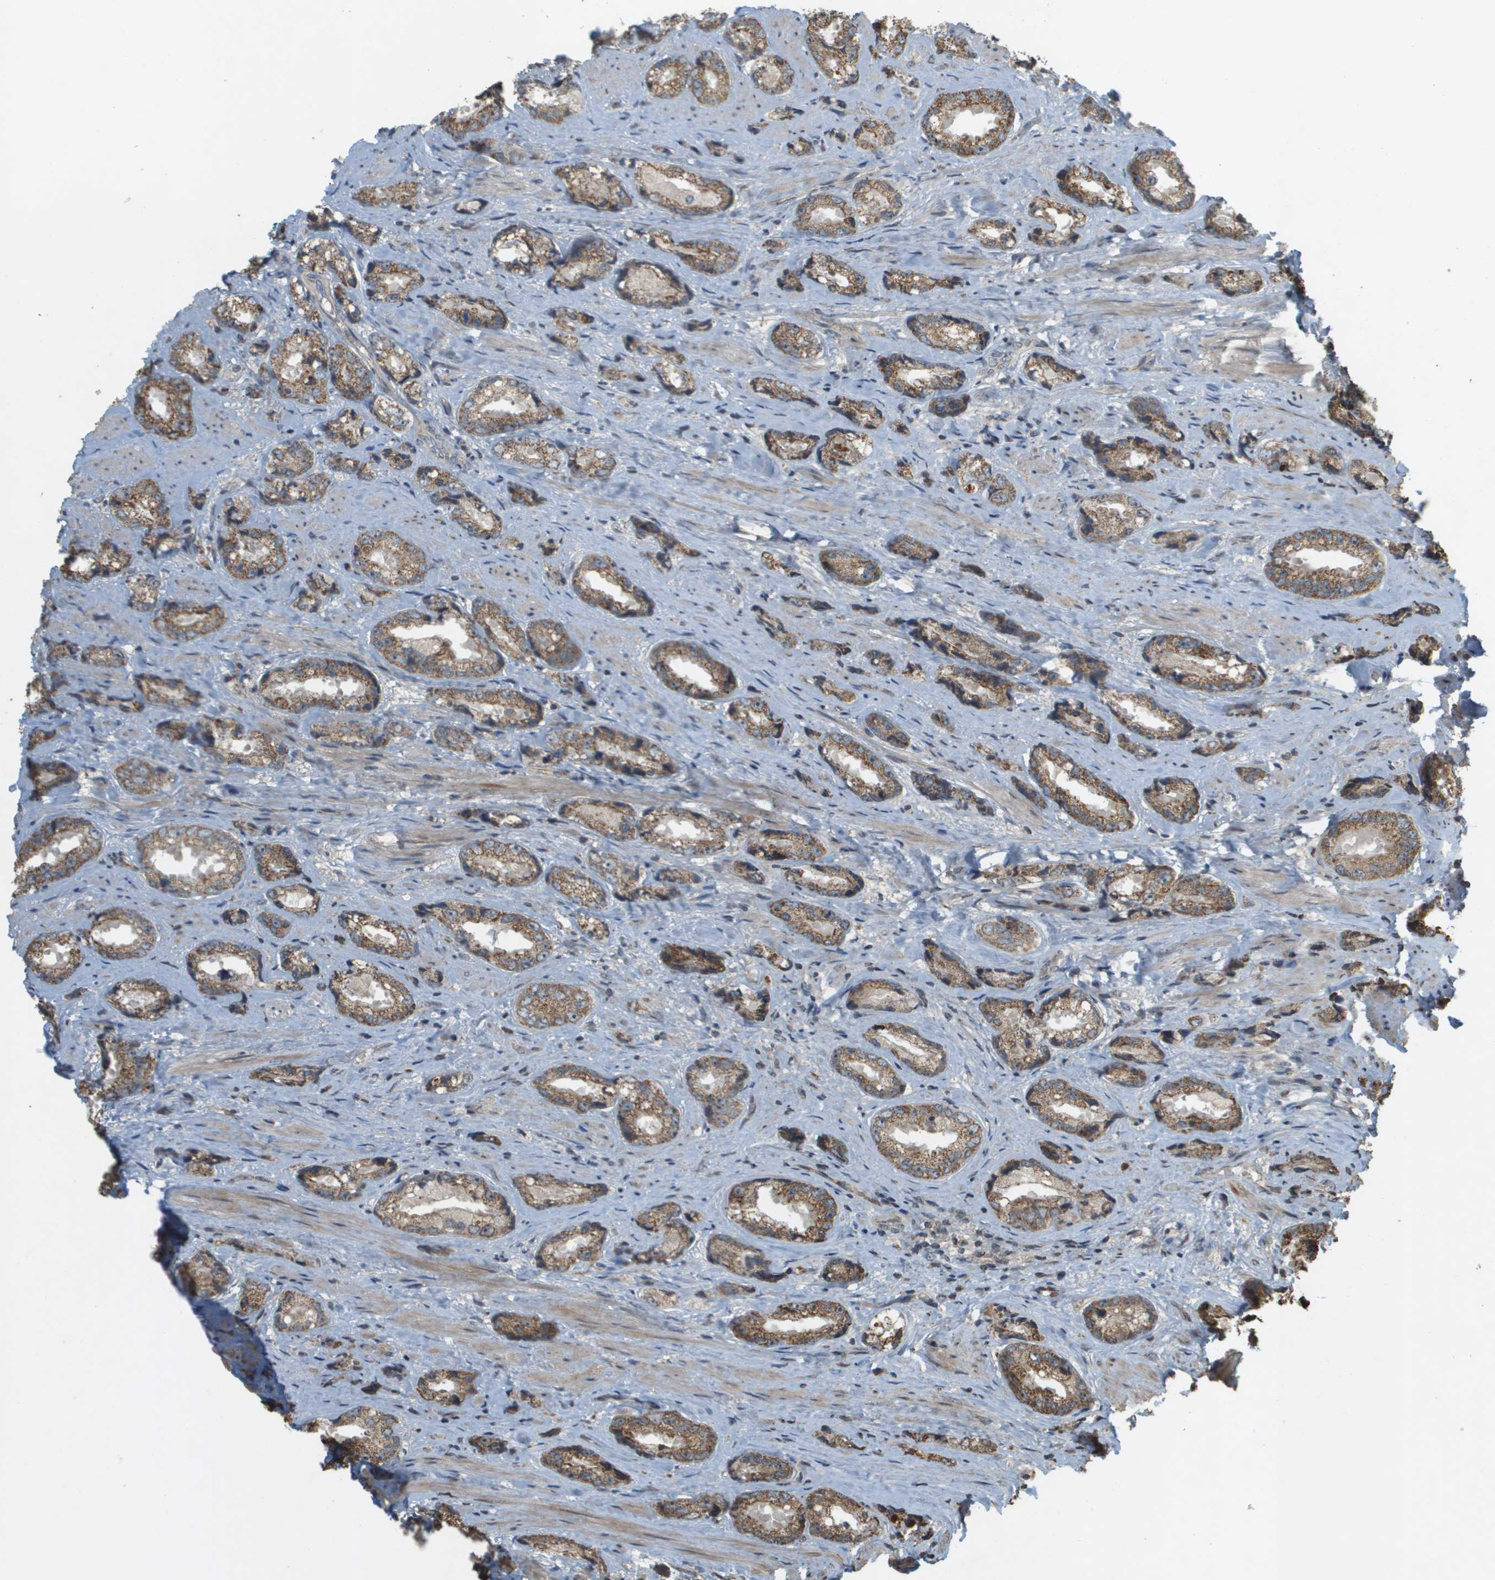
{"staining": {"intensity": "moderate", "quantity": ">75%", "location": "cytoplasmic/membranous"}, "tissue": "prostate cancer", "cell_type": "Tumor cells", "image_type": "cancer", "snomed": [{"axis": "morphology", "description": "Adenocarcinoma, High grade"}, {"axis": "topography", "description": "Prostate"}], "caption": "About >75% of tumor cells in human prostate high-grade adenocarcinoma demonstrate moderate cytoplasmic/membranous protein staining as visualized by brown immunohistochemical staining.", "gene": "RAB21", "patient": {"sex": "male", "age": 61}}